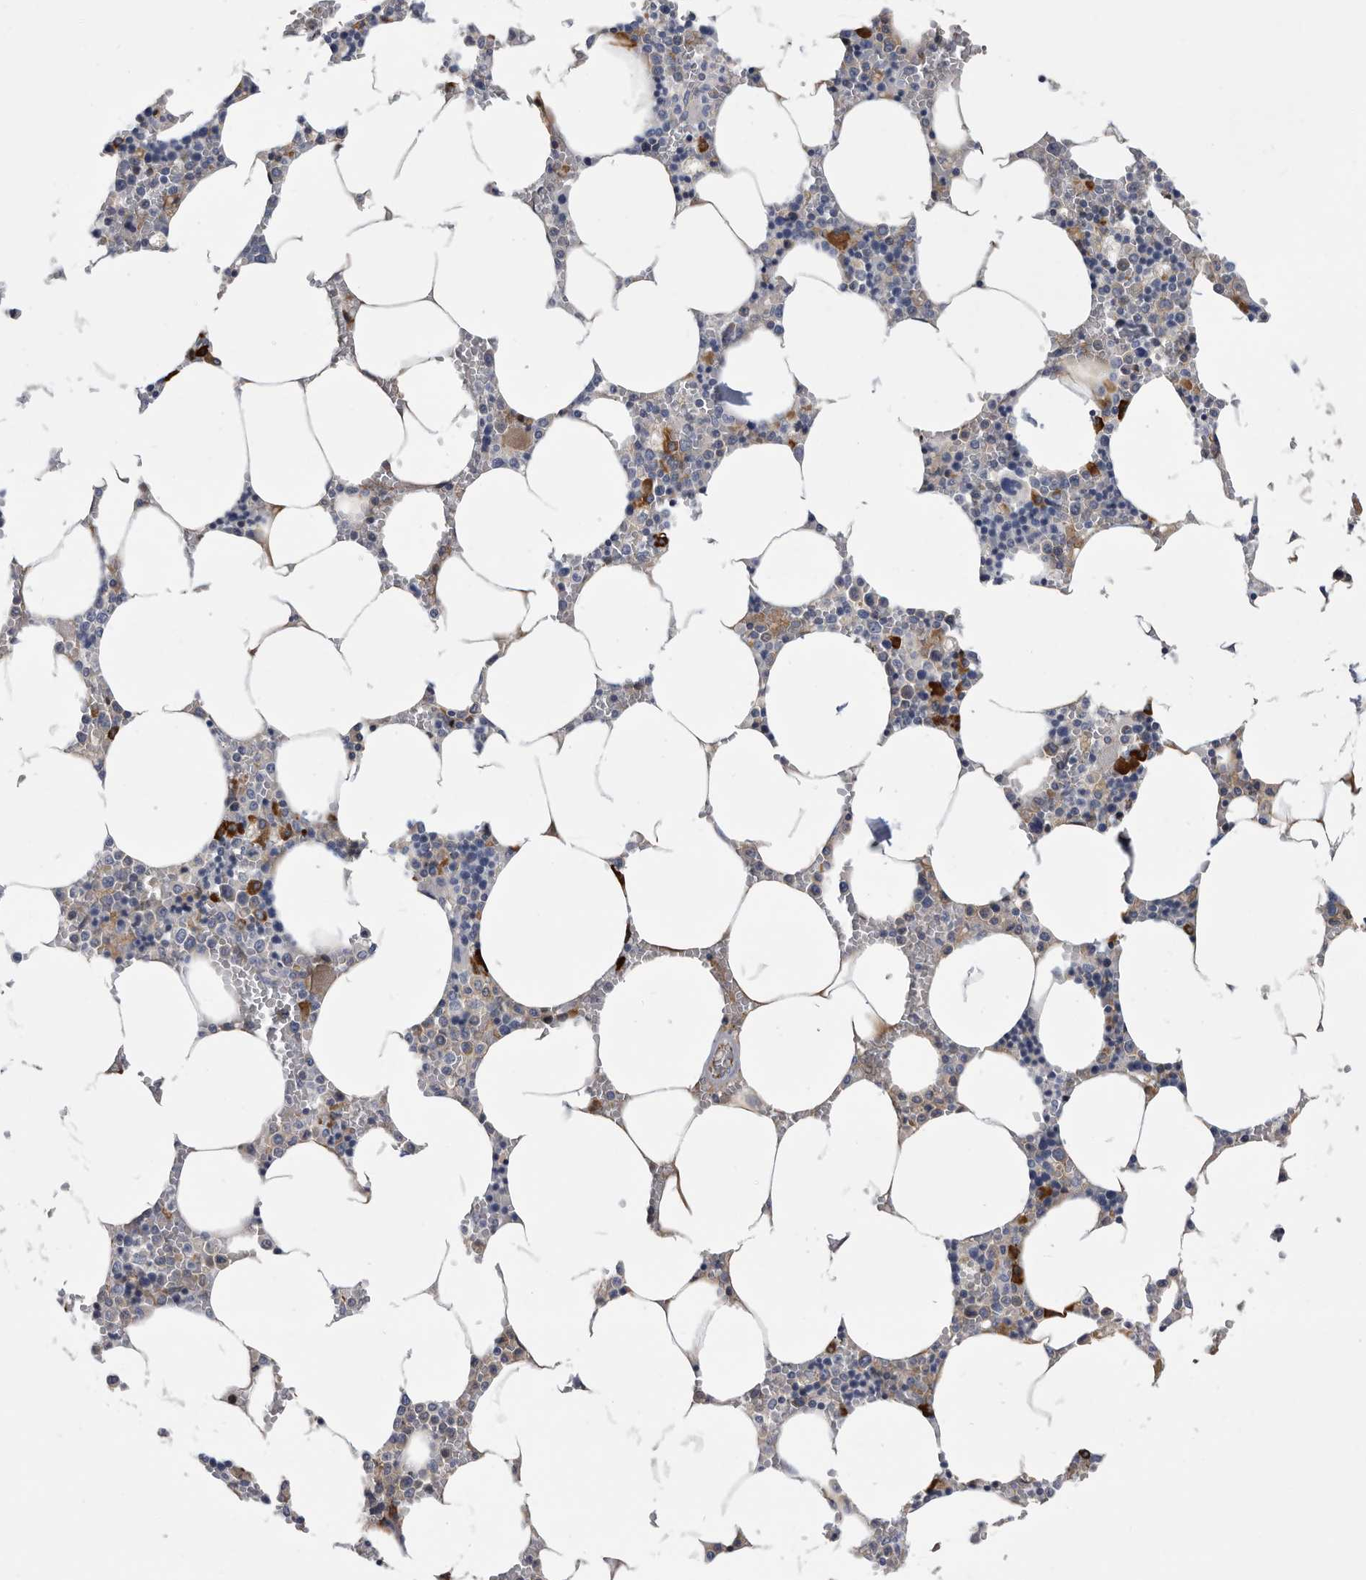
{"staining": {"intensity": "strong", "quantity": "<25%", "location": "cytoplasmic/membranous"}, "tissue": "bone marrow", "cell_type": "Hematopoietic cells", "image_type": "normal", "snomed": [{"axis": "morphology", "description": "Normal tissue, NOS"}, {"axis": "topography", "description": "Bone marrow"}], "caption": "IHC image of unremarkable human bone marrow stained for a protein (brown), which exhibits medium levels of strong cytoplasmic/membranous expression in about <25% of hematopoietic cells.", "gene": "BTBD6", "patient": {"sex": "male", "age": 70}}